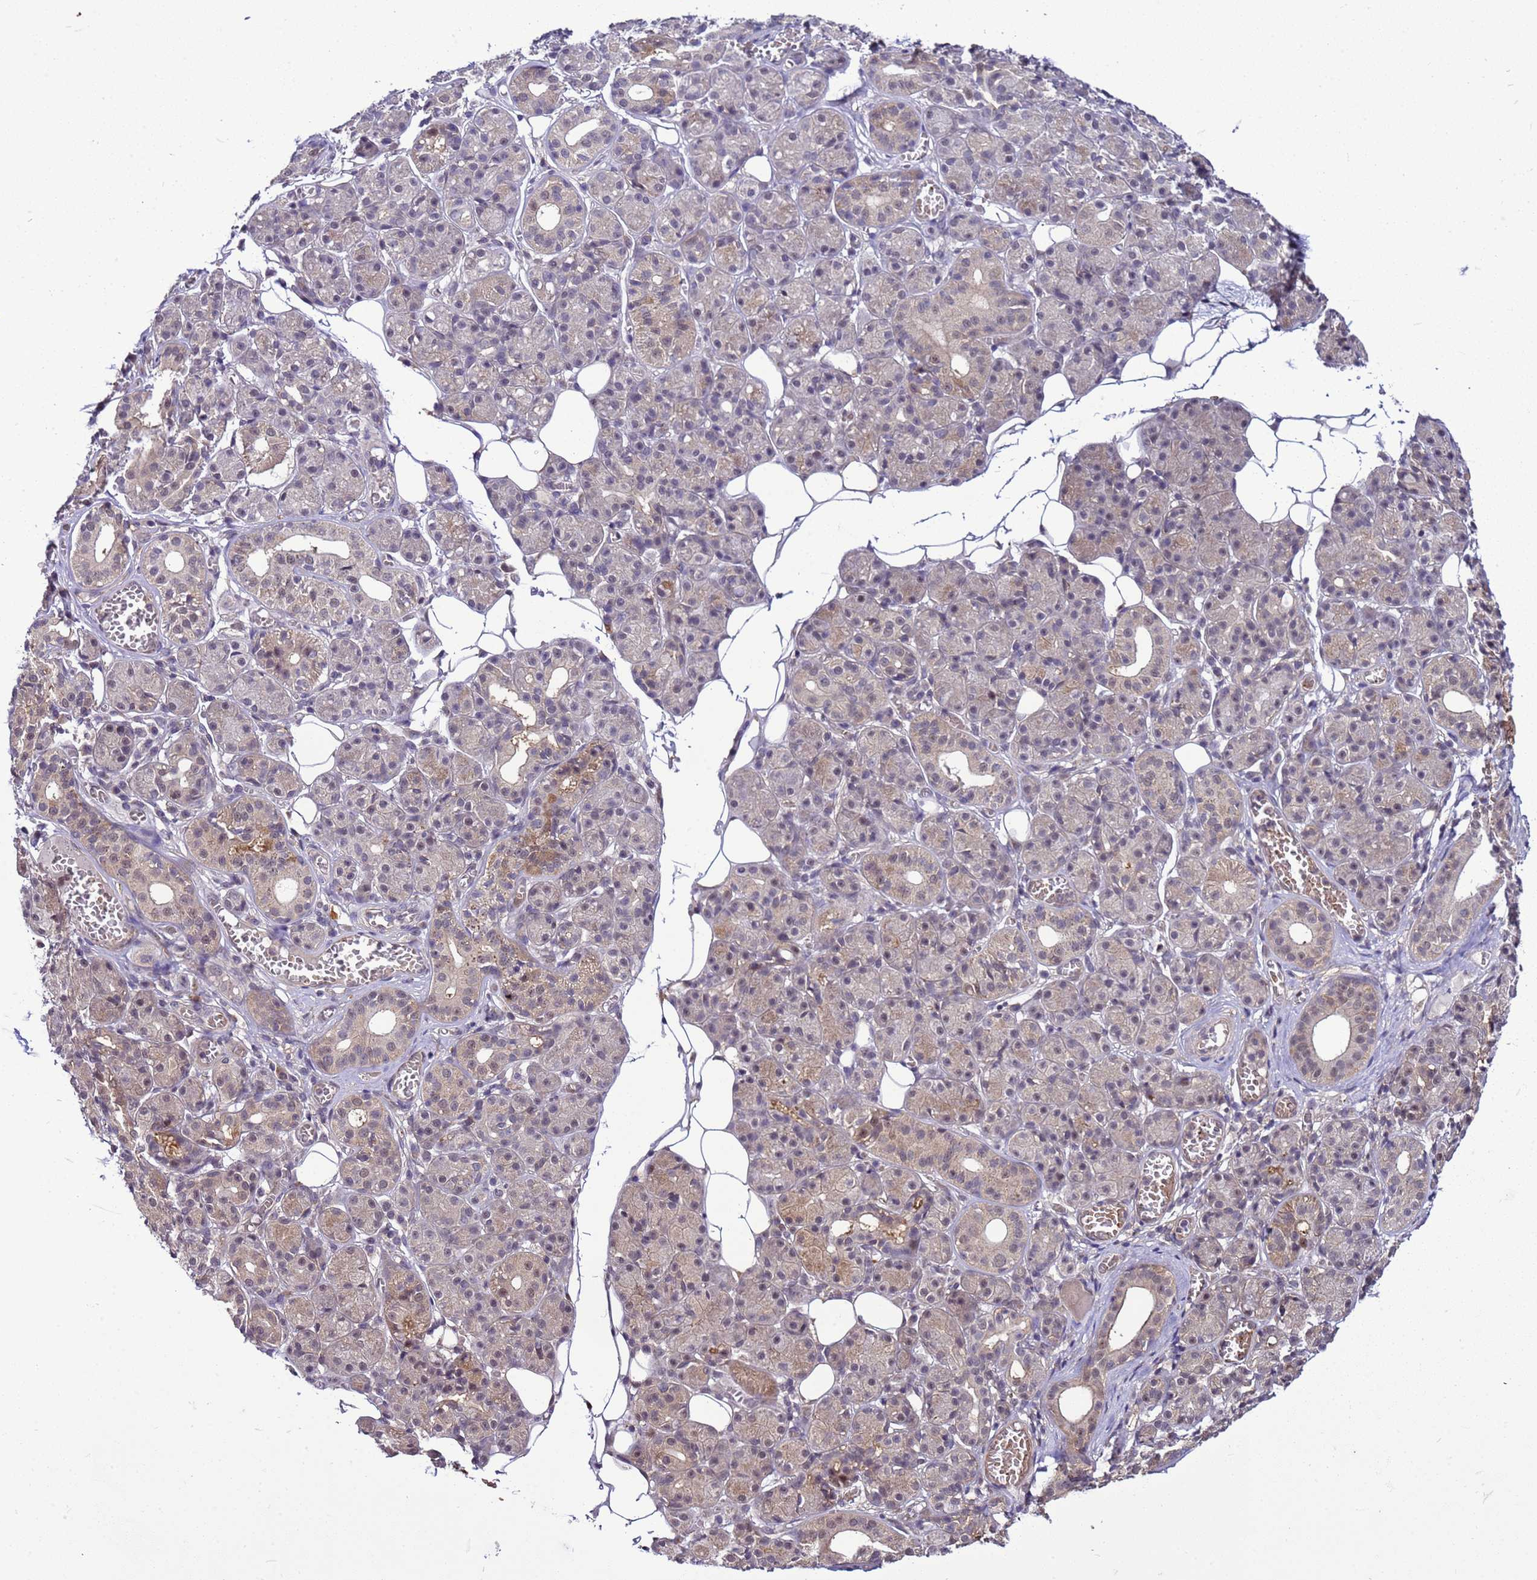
{"staining": {"intensity": "weak", "quantity": "<25%", "location": "cytoplasmic/membranous,nuclear"}, "tissue": "salivary gland", "cell_type": "Glandular cells", "image_type": "normal", "snomed": [{"axis": "morphology", "description": "Normal tissue, NOS"}, {"axis": "topography", "description": "Salivary gland"}], "caption": "Glandular cells show no significant expression in benign salivary gland. (DAB (3,3'-diaminobenzidine) IHC visualized using brightfield microscopy, high magnification).", "gene": "GEN1", "patient": {"sex": "male", "age": 63}}